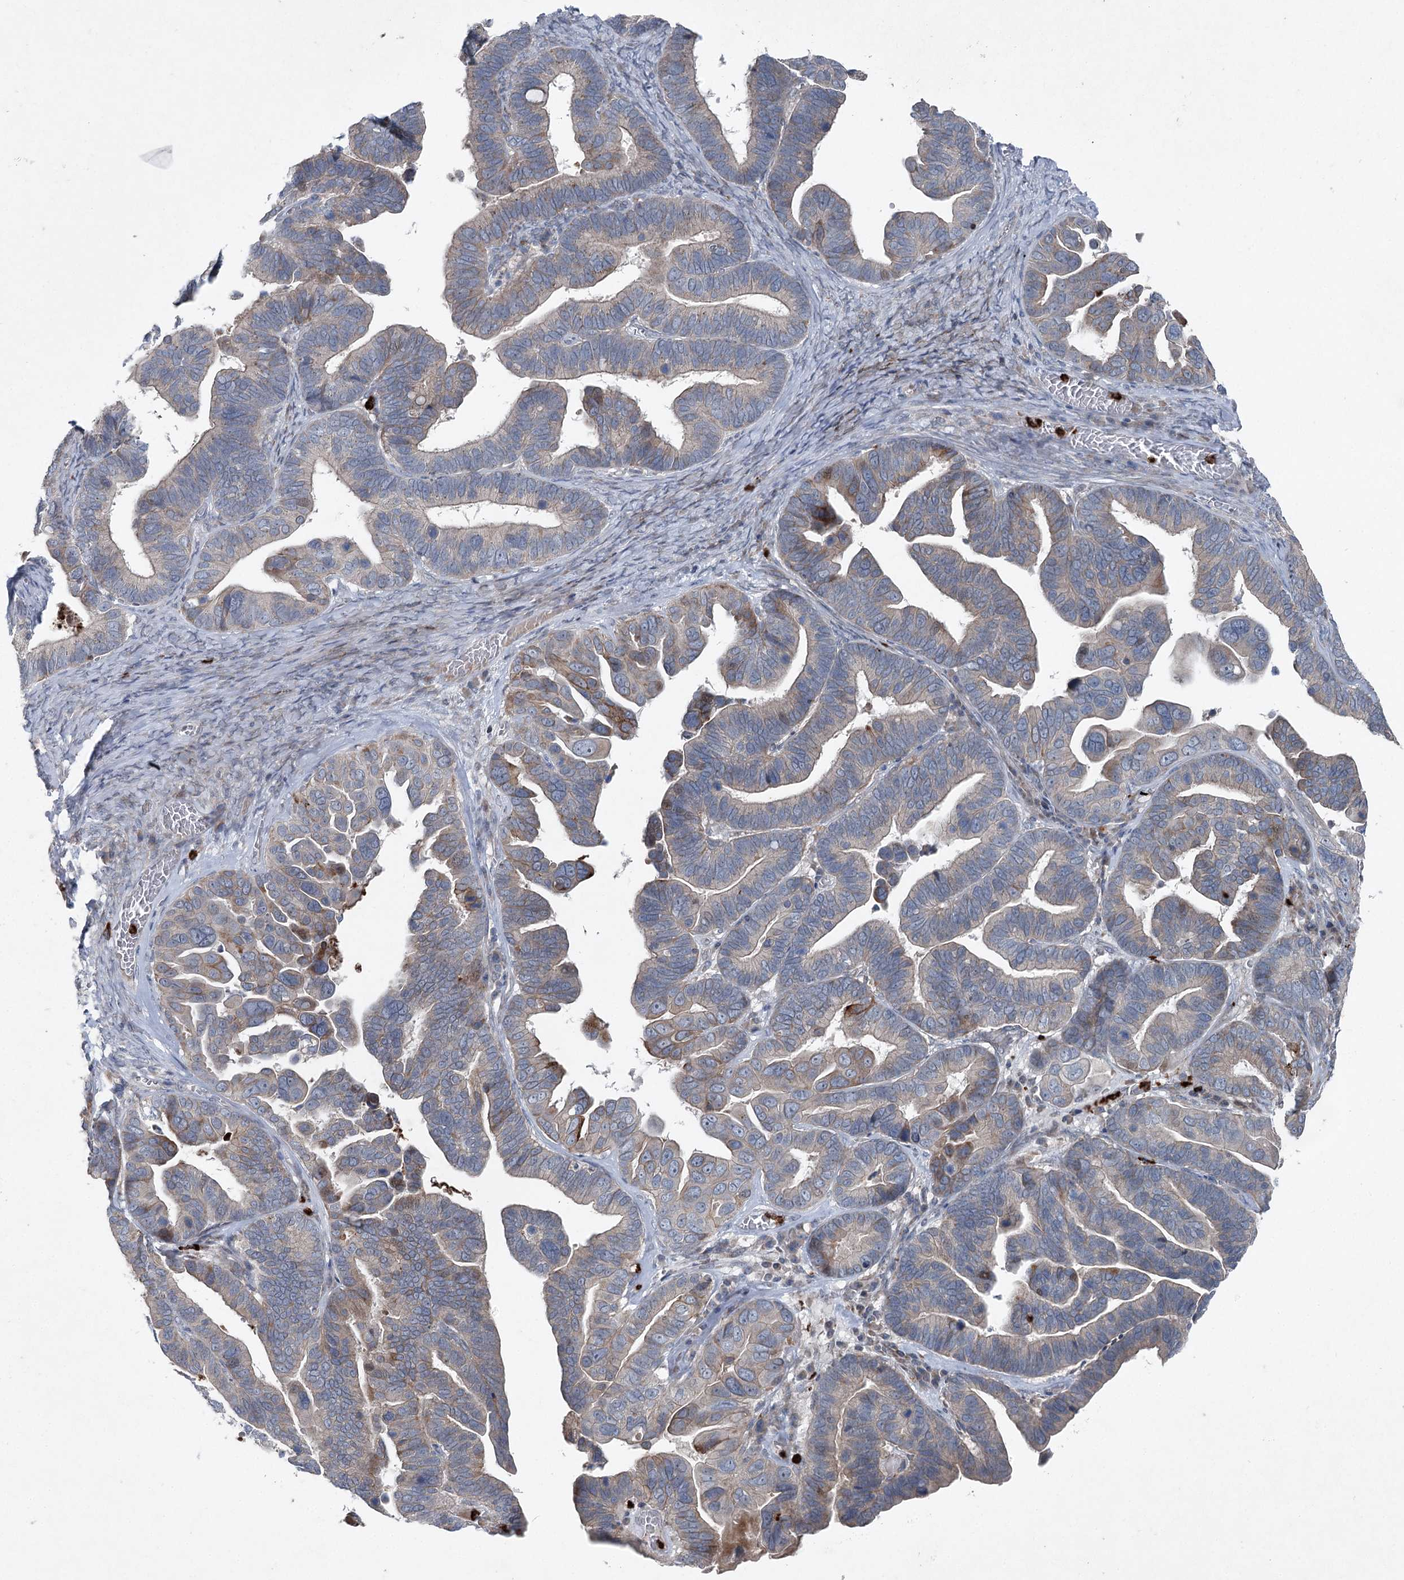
{"staining": {"intensity": "moderate", "quantity": "<25%", "location": "cytoplasmic/membranous"}, "tissue": "ovarian cancer", "cell_type": "Tumor cells", "image_type": "cancer", "snomed": [{"axis": "morphology", "description": "Cystadenocarcinoma, serous, NOS"}, {"axis": "topography", "description": "Ovary"}], "caption": "Immunohistochemistry (IHC) image of neoplastic tissue: ovarian serous cystadenocarcinoma stained using immunohistochemistry displays low levels of moderate protein expression localized specifically in the cytoplasmic/membranous of tumor cells, appearing as a cytoplasmic/membranous brown color.", "gene": "PLA2G12A", "patient": {"sex": "female", "age": 56}}